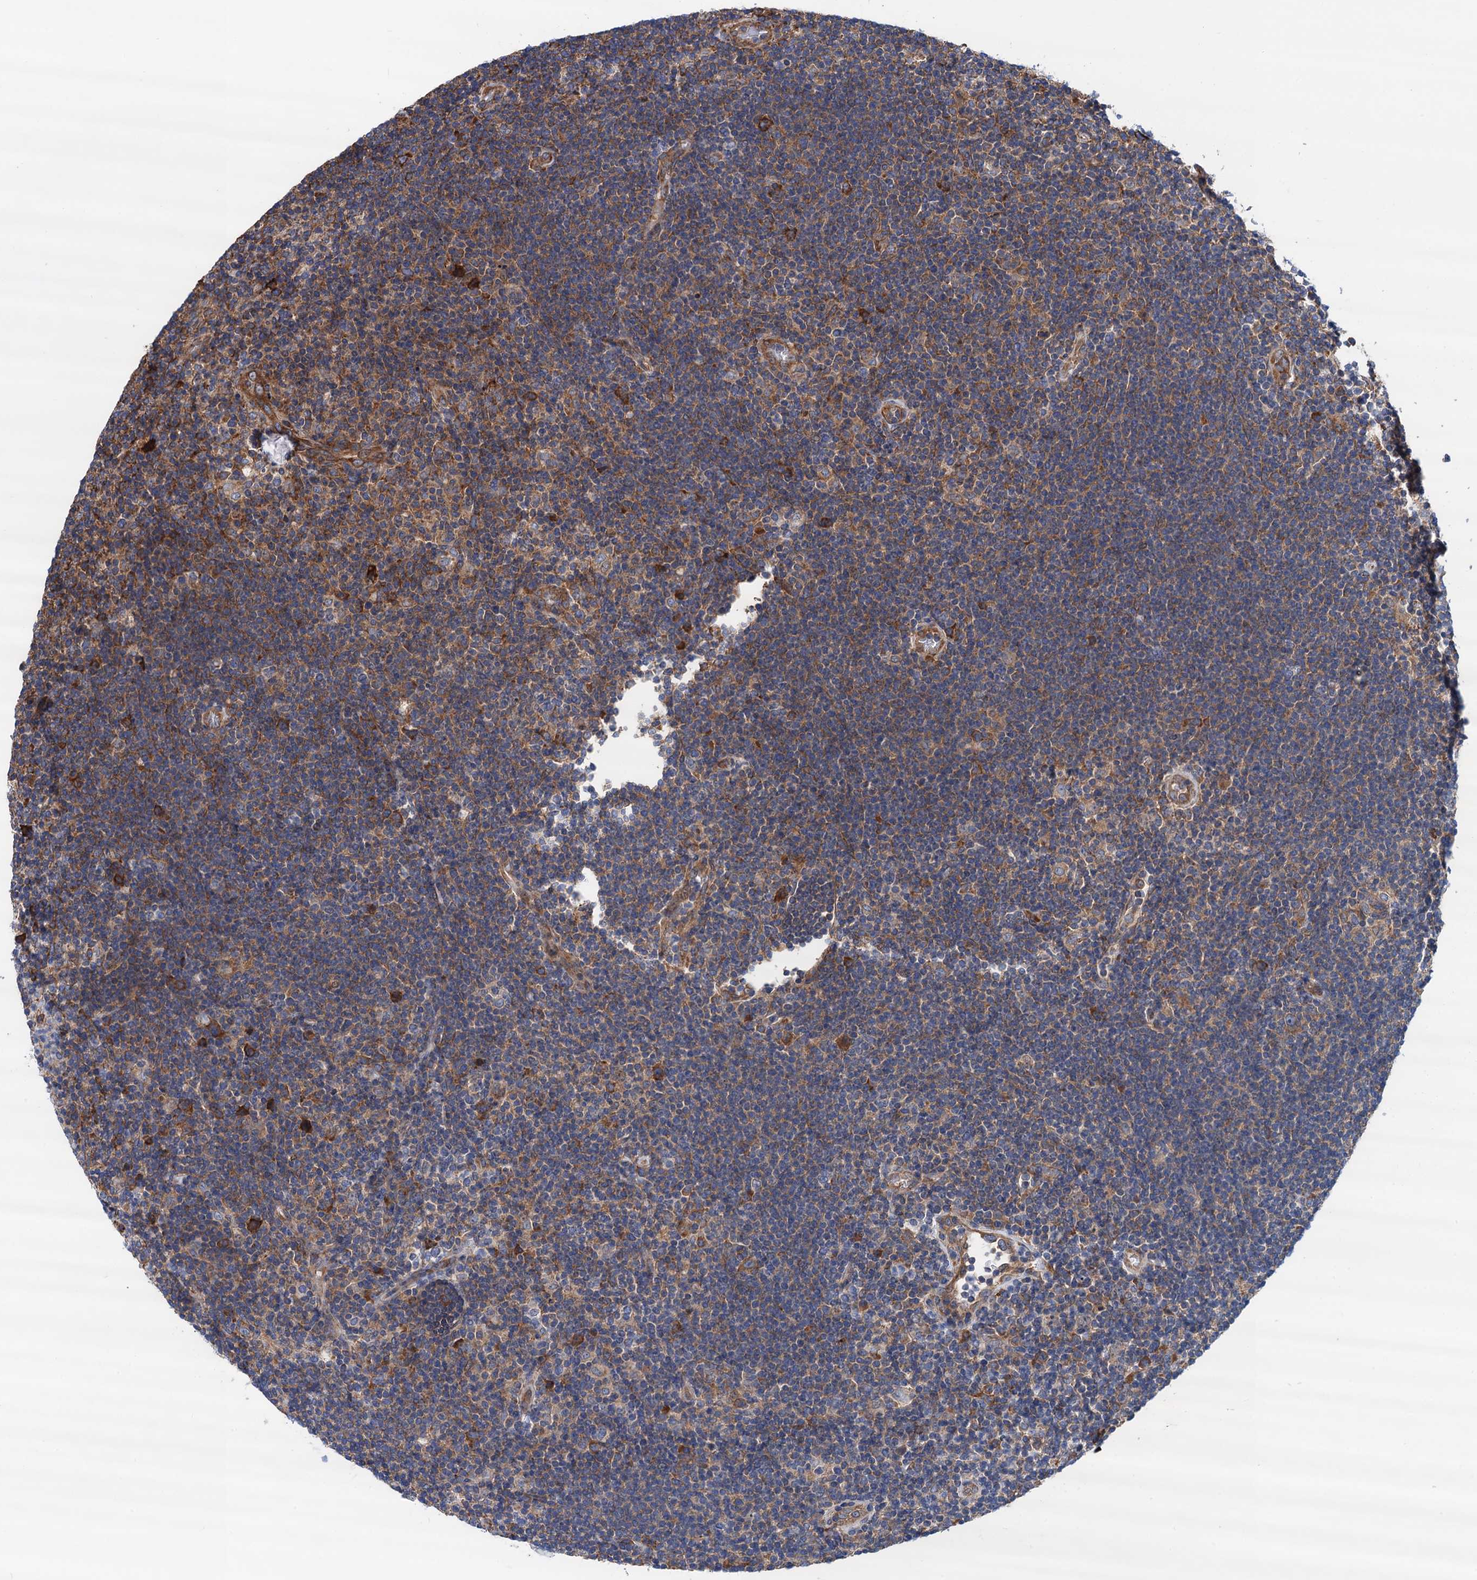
{"staining": {"intensity": "weak", "quantity": "25%-75%", "location": "cytoplasmic/membranous"}, "tissue": "lymphoma", "cell_type": "Tumor cells", "image_type": "cancer", "snomed": [{"axis": "morphology", "description": "Hodgkin's disease, NOS"}, {"axis": "topography", "description": "Lymph node"}], "caption": "Immunohistochemistry (IHC) photomicrograph of neoplastic tissue: lymphoma stained using IHC demonstrates low levels of weak protein expression localized specifically in the cytoplasmic/membranous of tumor cells, appearing as a cytoplasmic/membranous brown color.", "gene": "SLC12A7", "patient": {"sex": "female", "age": 57}}